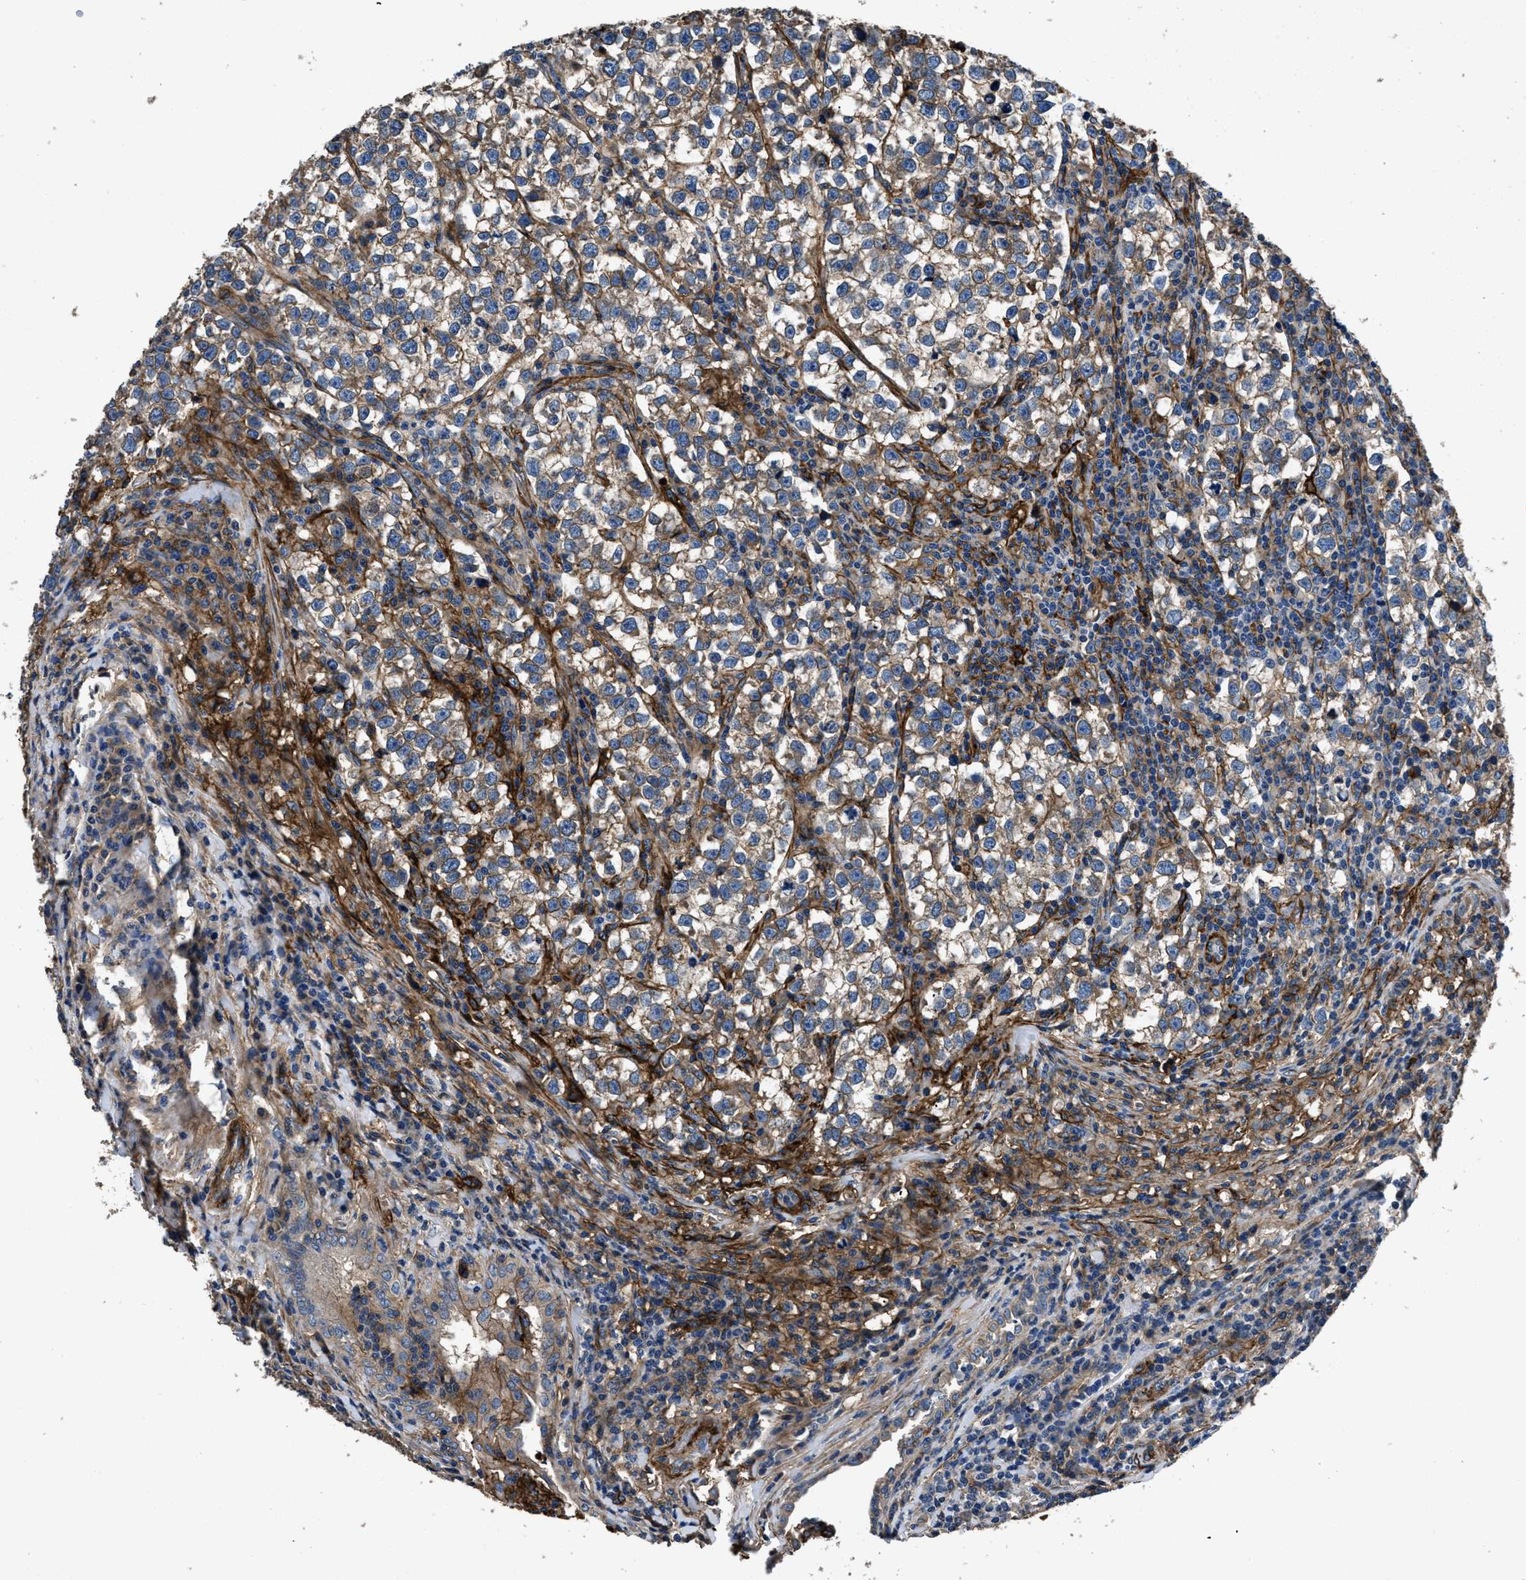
{"staining": {"intensity": "weak", "quantity": ">75%", "location": "cytoplasmic/membranous"}, "tissue": "testis cancer", "cell_type": "Tumor cells", "image_type": "cancer", "snomed": [{"axis": "morphology", "description": "Normal tissue, NOS"}, {"axis": "morphology", "description": "Seminoma, NOS"}, {"axis": "topography", "description": "Testis"}], "caption": "Tumor cells demonstrate low levels of weak cytoplasmic/membranous staining in about >75% of cells in human testis cancer.", "gene": "CD276", "patient": {"sex": "male", "age": 43}}